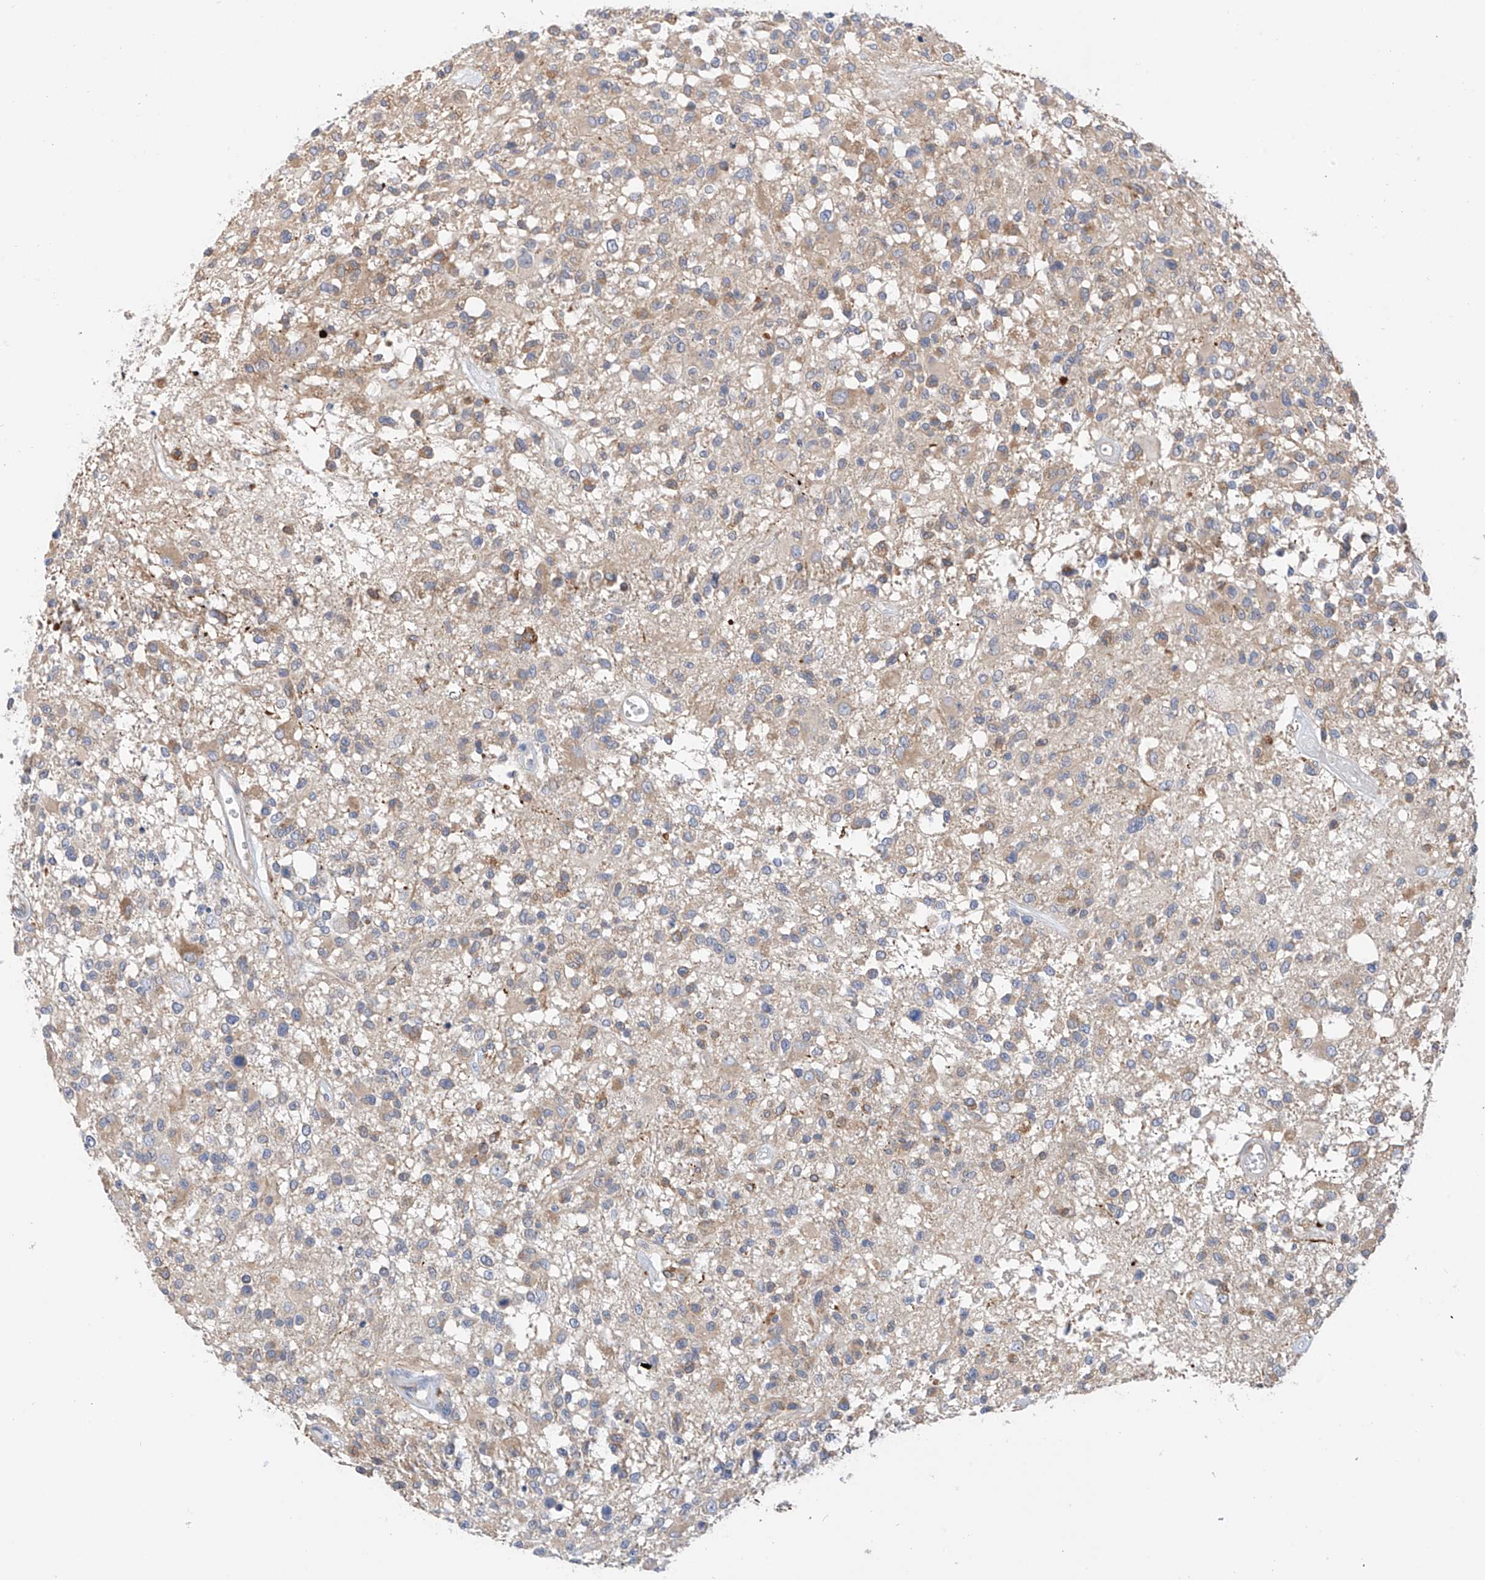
{"staining": {"intensity": "negative", "quantity": "none", "location": "none"}, "tissue": "glioma", "cell_type": "Tumor cells", "image_type": "cancer", "snomed": [{"axis": "morphology", "description": "Glioma, malignant, High grade"}, {"axis": "morphology", "description": "Glioblastoma, NOS"}, {"axis": "topography", "description": "Brain"}], "caption": "Immunohistochemistry image of human glioma stained for a protein (brown), which exhibits no positivity in tumor cells. (Stains: DAB IHC with hematoxylin counter stain, Microscopy: brightfield microscopy at high magnification).", "gene": "REC8", "patient": {"sex": "male", "age": 60}}